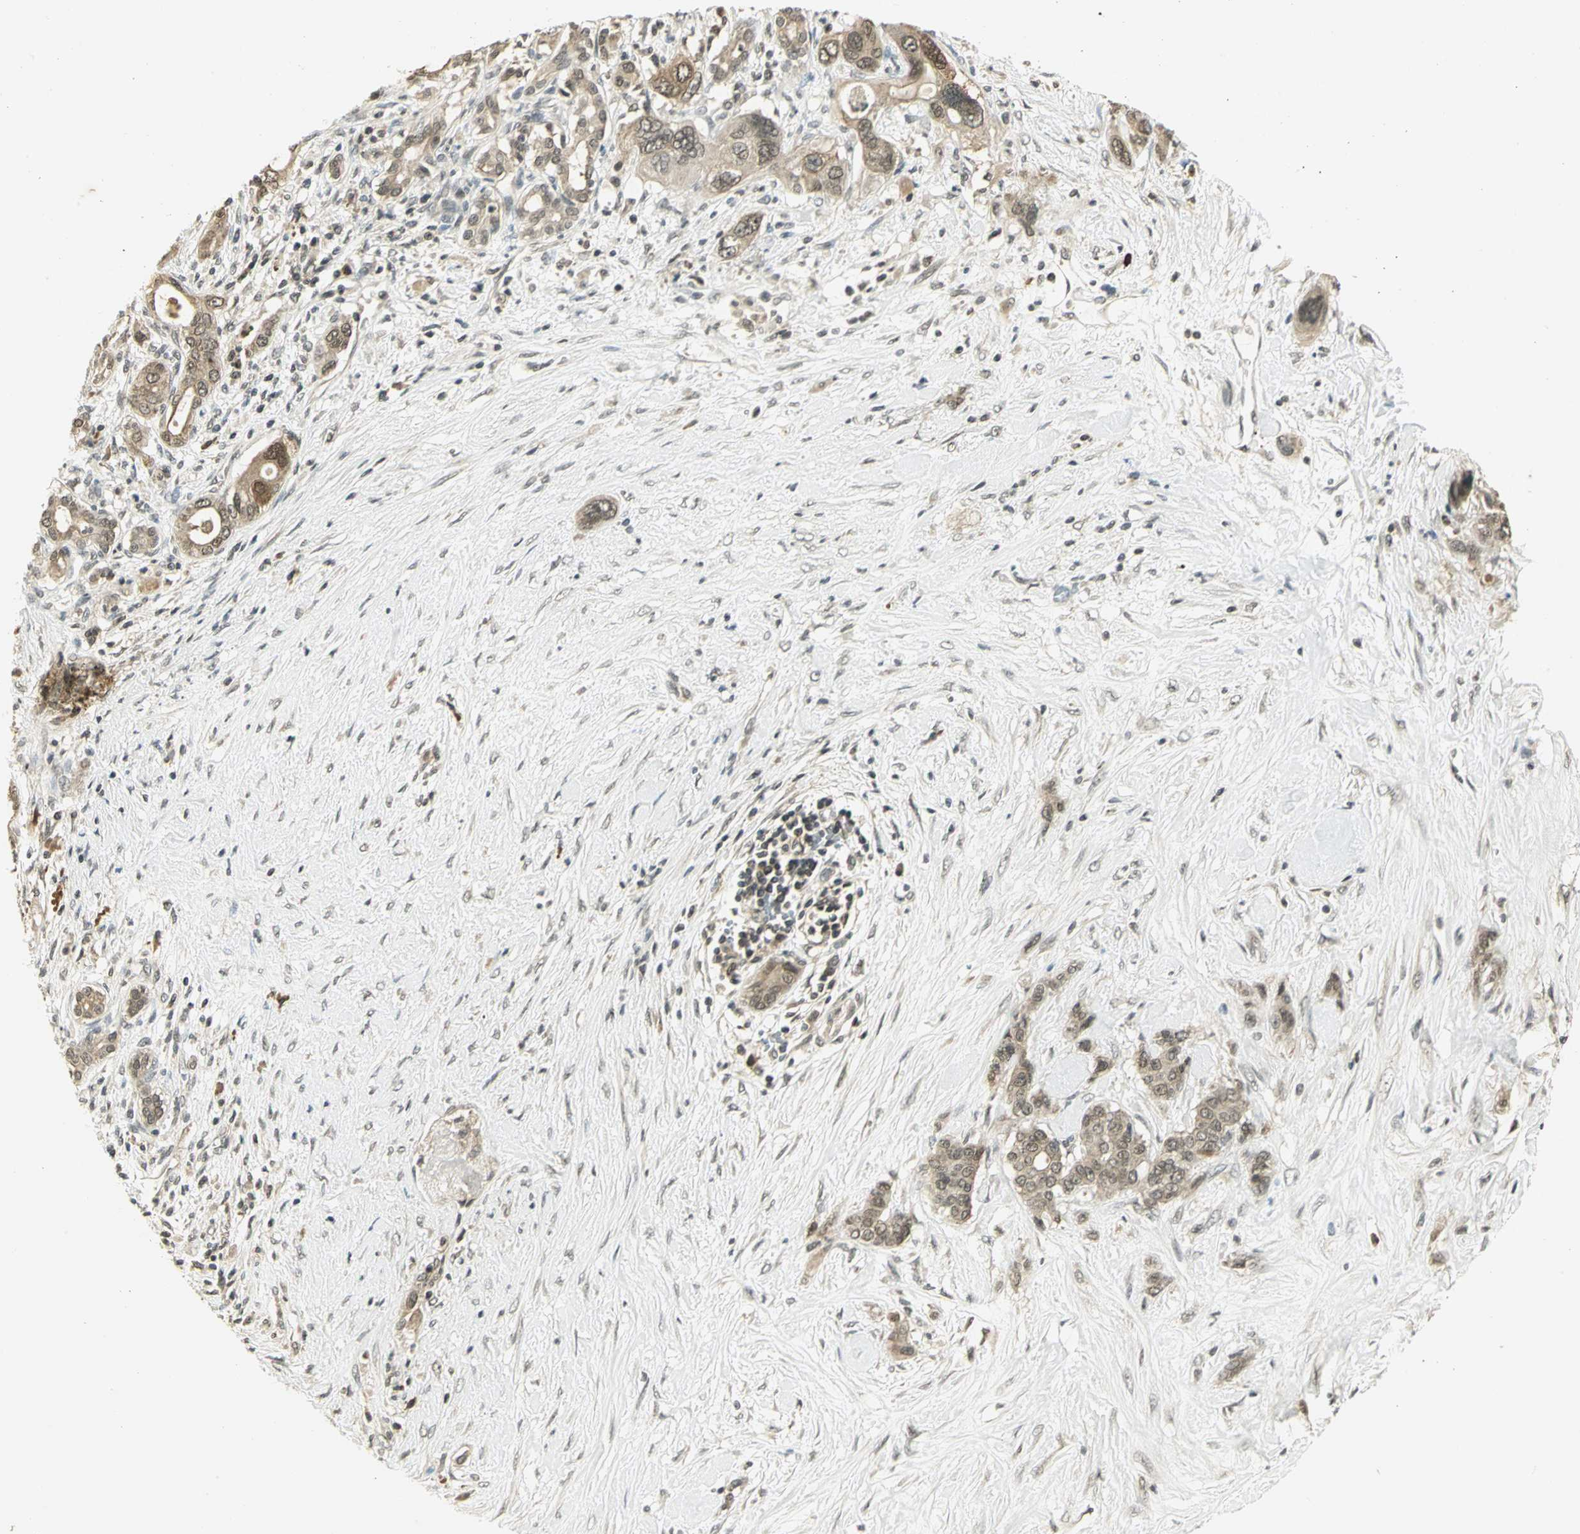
{"staining": {"intensity": "weak", "quantity": ">75%", "location": "cytoplasmic/membranous"}, "tissue": "pancreatic cancer", "cell_type": "Tumor cells", "image_type": "cancer", "snomed": [{"axis": "morphology", "description": "Adenocarcinoma, NOS"}, {"axis": "topography", "description": "Pancreas"}], "caption": "Pancreatic cancer stained with DAB immunohistochemistry demonstrates low levels of weak cytoplasmic/membranous positivity in approximately >75% of tumor cells.", "gene": "CDC34", "patient": {"sex": "male", "age": 46}}